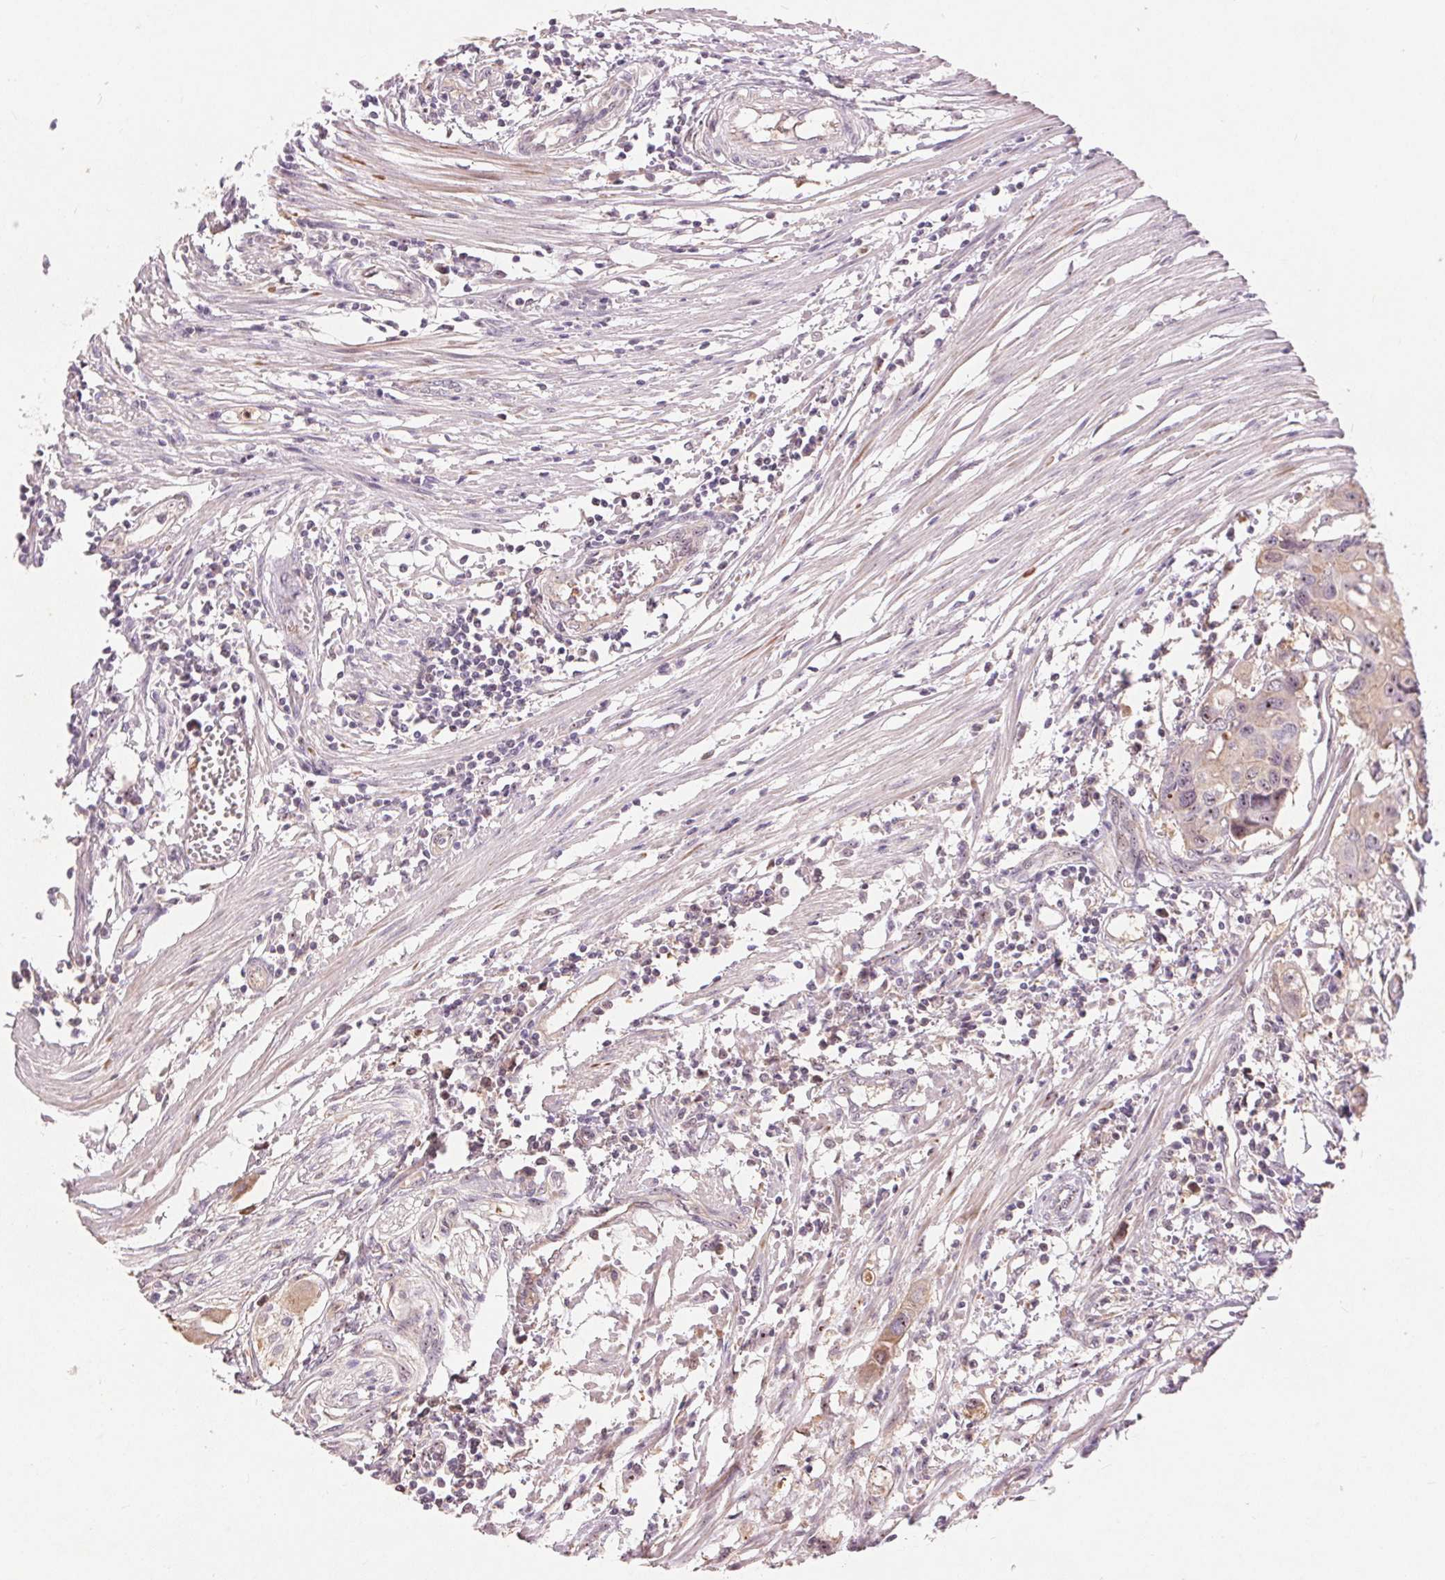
{"staining": {"intensity": "weak", "quantity": "25%-75%", "location": "cytoplasmic/membranous"}, "tissue": "colorectal cancer", "cell_type": "Tumor cells", "image_type": "cancer", "snomed": [{"axis": "morphology", "description": "Adenocarcinoma, NOS"}, {"axis": "topography", "description": "Colon"}], "caption": "Immunohistochemical staining of colorectal cancer (adenocarcinoma) shows weak cytoplasmic/membranous protein positivity in approximately 25%-75% of tumor cells. The staining is performed using DAB (3,3'-diaminobenzidine) brown chromogen to label protein expression. The nuclei are counter-stained blue using hematoxylin.", "gene": "RANBP3L", "patient": {"sex": "male", "age": 77}}